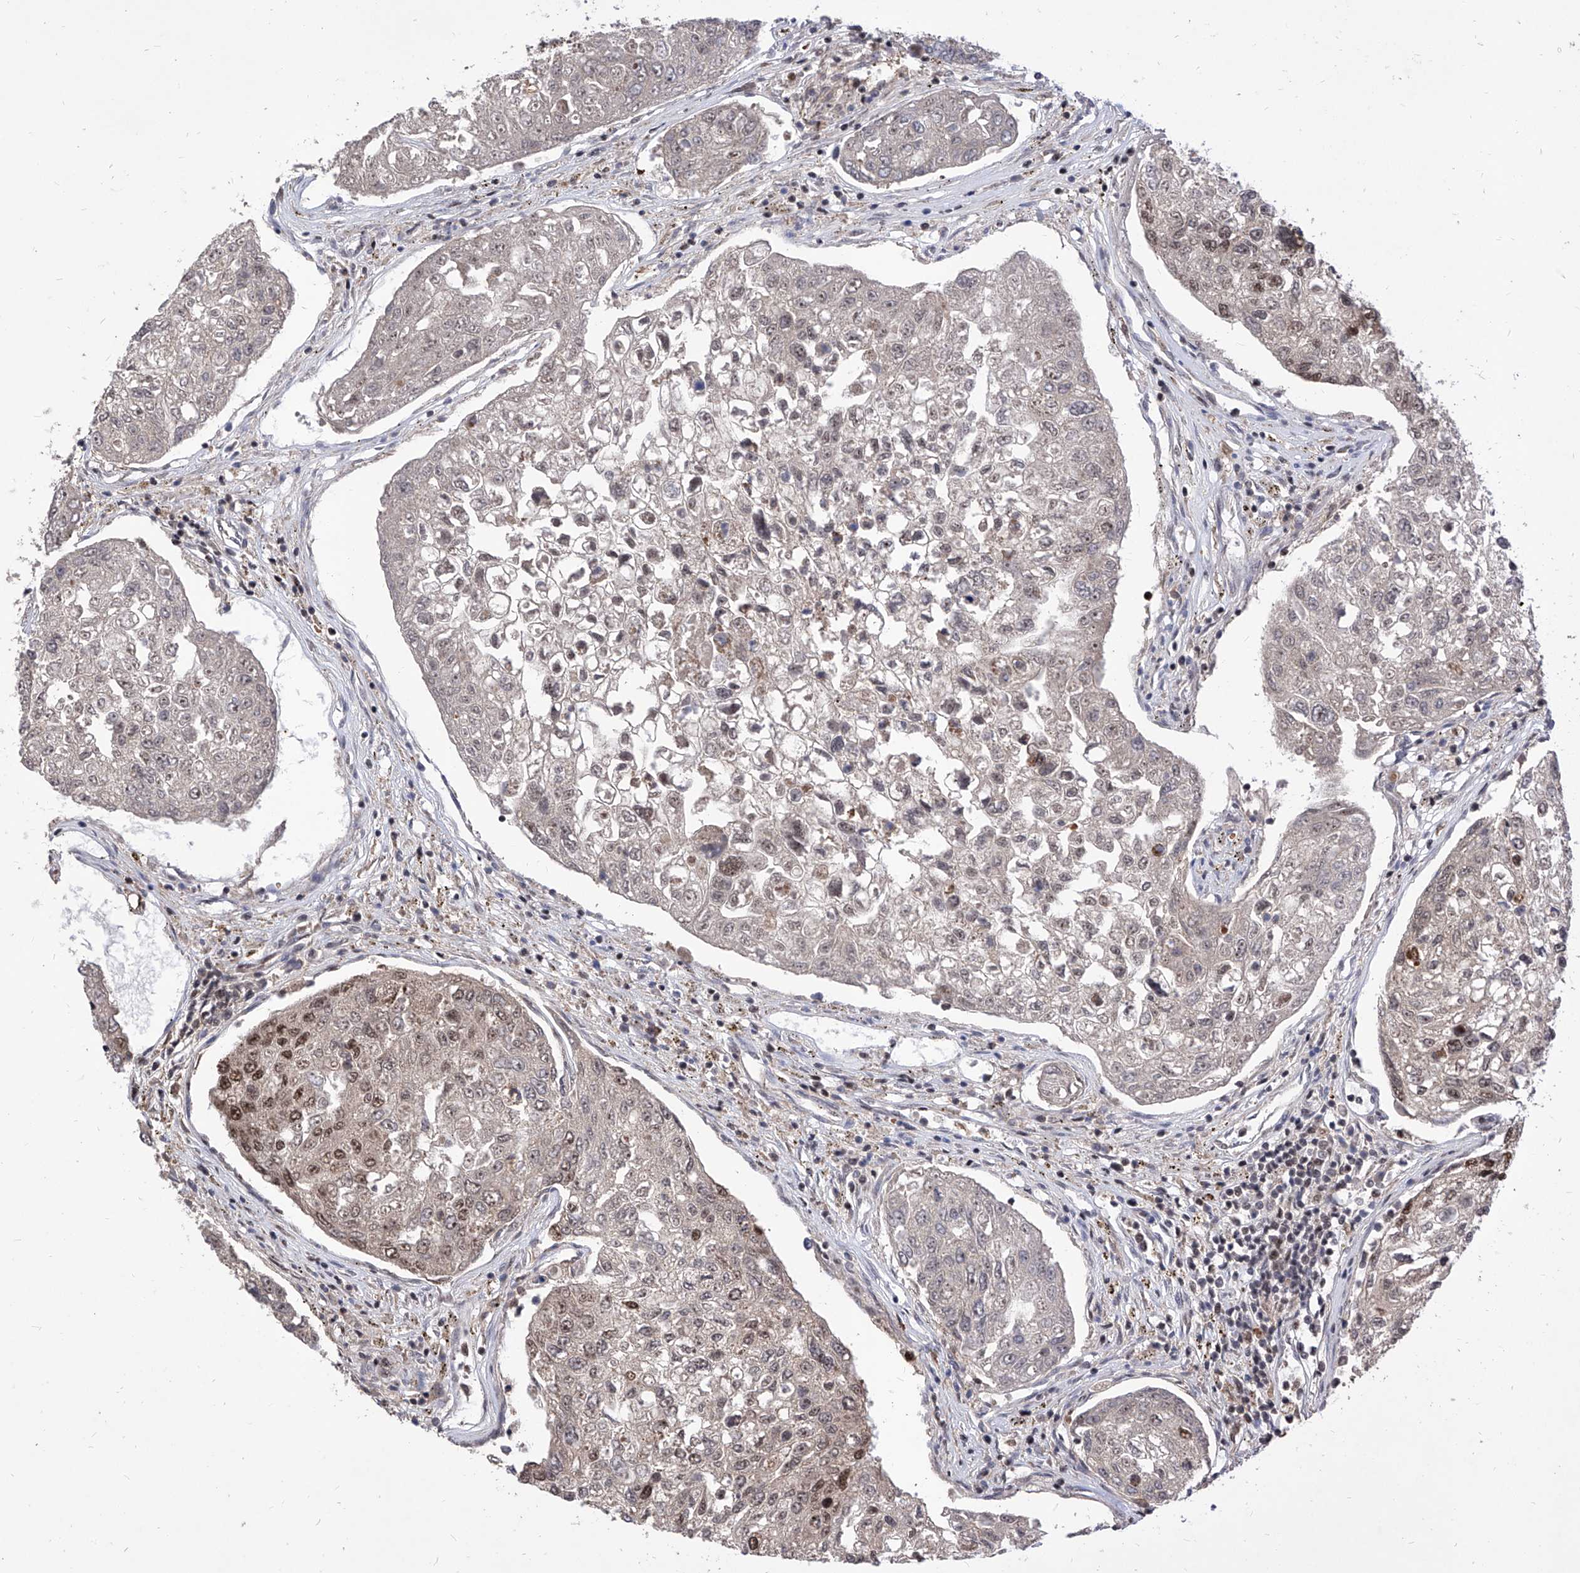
{"staining": {"intensity": "moderate", "quantity": "<25%", "location": "nuclear"}, "tissue": "urothelial cancer", "cell_type": "Tumor cells", "image_type": "cancer", "snomed": [{"axis": "morphology", "description": "Urothelial carcinoma, High grade"}, {"axis": "topography", "description": "Lymph node"}, {"axis": "topography", "description": "Urinary bladder"}], "caption": "Immunohistochemistry (DAB (3,3'-diaminobenzidine)) staining of urothelial cancer demonstrates moderate nuclear protein staining in approximately <25% of tumor cells.", "gene": "PHF5A", "patient": {"sex": "male", "age": 51}}